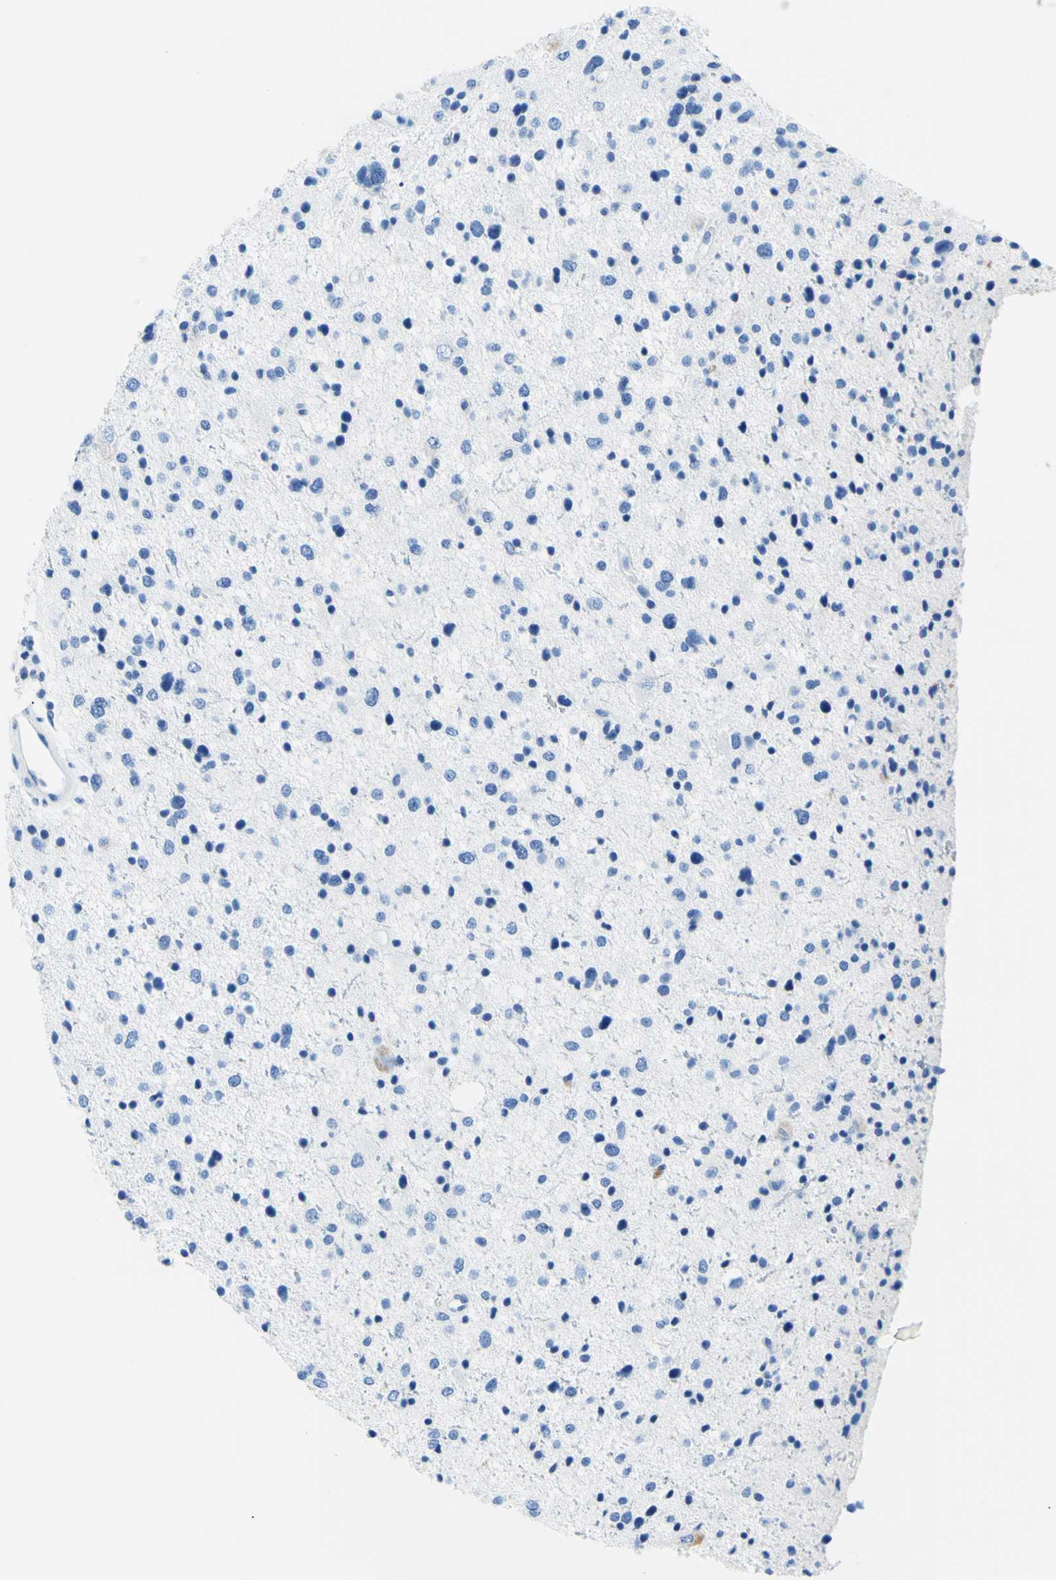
{"staining": {"intensity": "negative", "quantity": "none", "location": "none"}, "tissue": "glioma", "cell_type": "Tumor cells", "image_type": "cancer", "snomed": [{"axis": "morphology", "description": "Glioma, malignant, Low grade"}, {"axis": "topography", "description": "Brain"}], "caption": "This image is of glioma stained with immunohistochemistry to label a protein in brown with the nuclei are counter-stained blue. There is no expression in tumor cells.", "gene": "MYH2", "patient": {"sex": "female", "age": 37}}